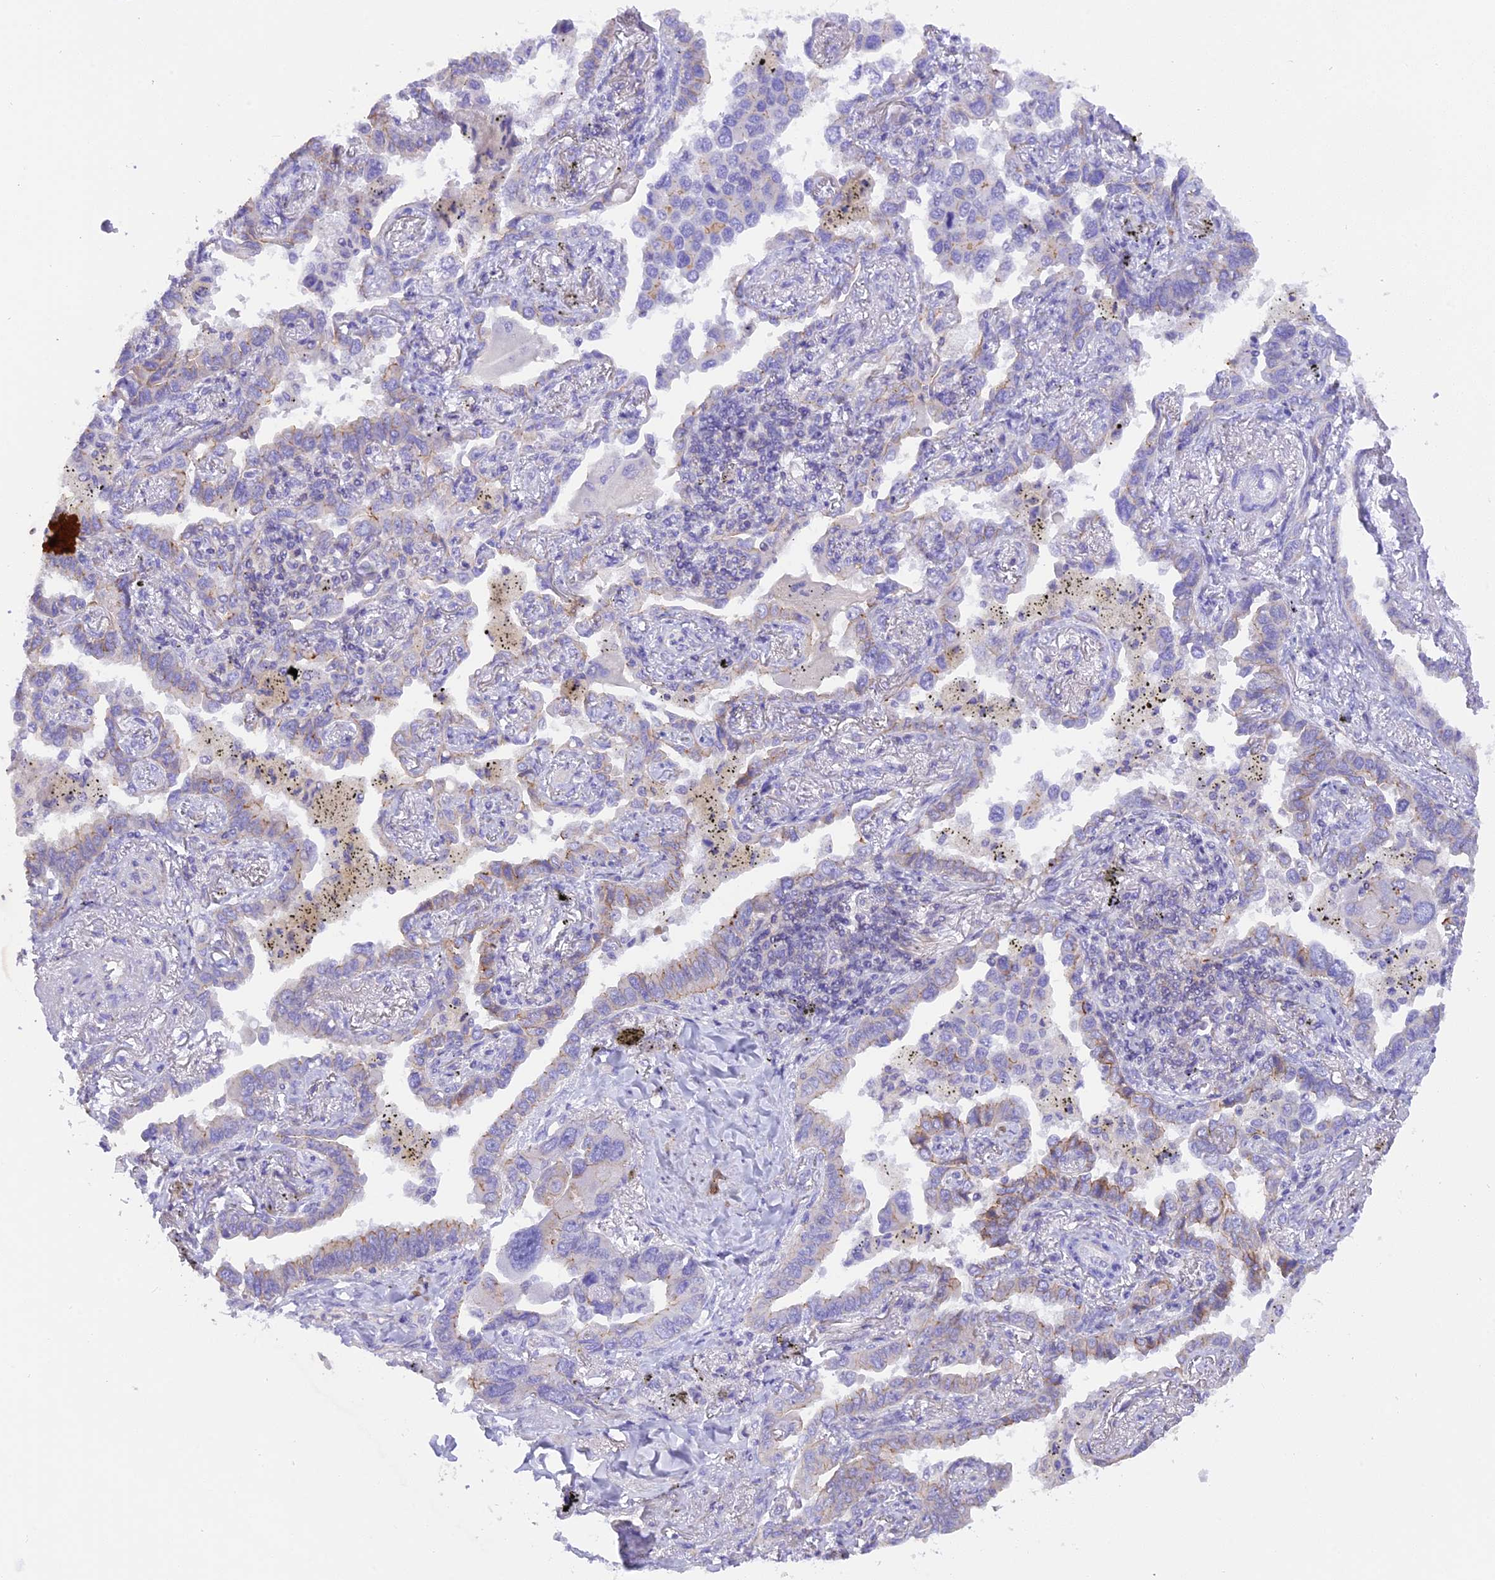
{"staining": {"intensity": "weak", "quantity": "<25%", "location": "cytoplasmic/membranous"}, "tissue": "lung cancer", "cell_type": "Tumor cells", "image_type": "cancer", "snomed": [{"axis": "morphology", "description": "Adenocarcinoma, NOS"}, {"axis": "topography", "description": "Lung"}], "caption": "Immunohistochemical staining of lung adenocarcinoma reveals no significant expression in tumor cells.", "gene": "FAM193A", "patient": {"sex": "male", "age": 67}}